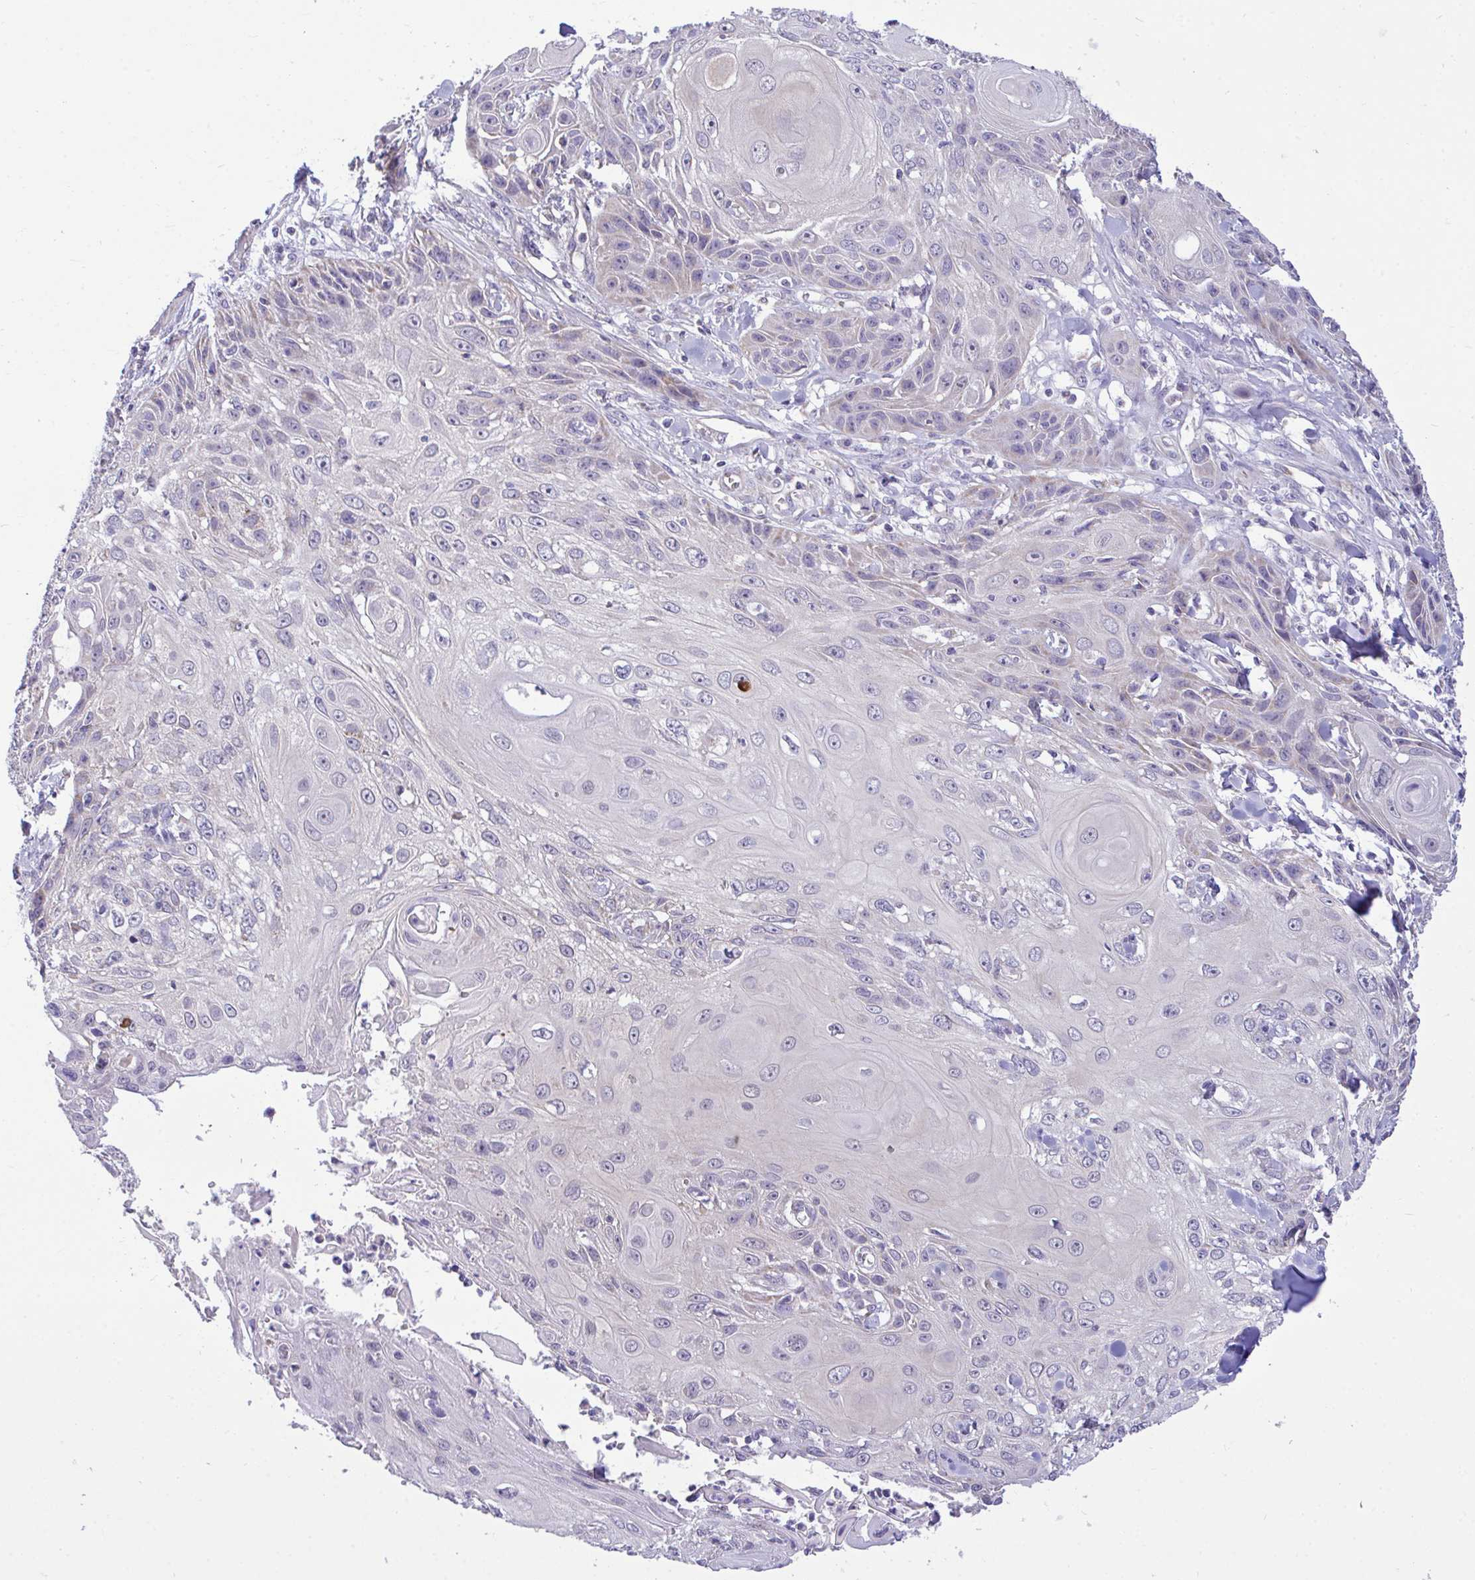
{"staining": {"intensity": "weak", "quantity": "<25%", "location": "cytoplasmic/membranous"}, "tissue": "skin cancer", "cell_type": "Tumor cells", "image_type": "cancer", "snomed": [{"axis": "morphology", "description": "Squamous cell carcinoma, NOS"}, {"axis": "topography", "description": "Skin"}, {"axis": "topography", "description": "Vulva"}], "caption": "Image shows no protein staining in tumor cells of skin cancer tissue. Nuclei are stained in blue.", "gene": "SARS2", "patient": {"sex": "female", "age": 83}}